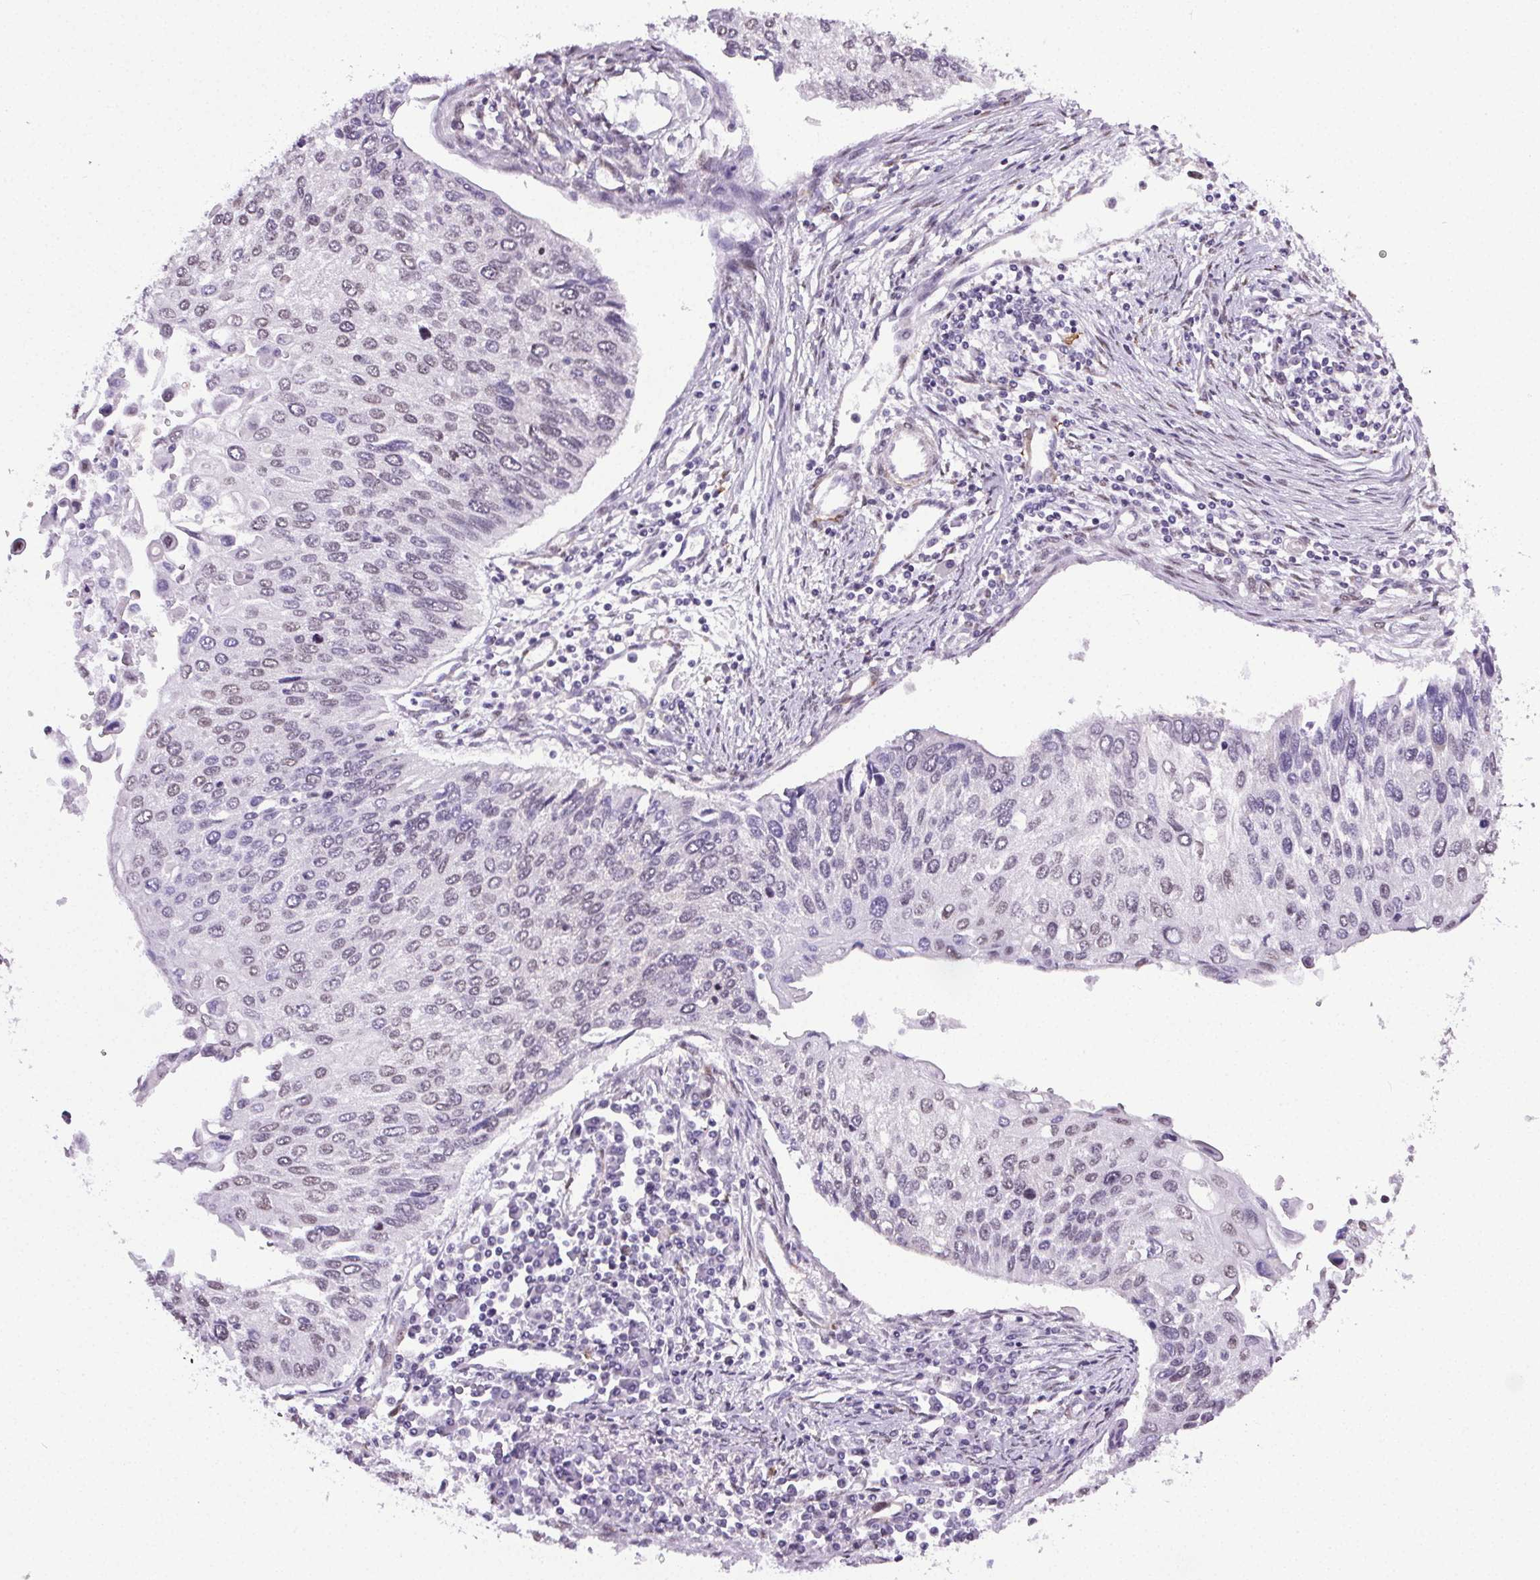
{"staining": {"intensity": "negative", "quantity": "none", "location": "none"}, "tissue": "lung cancer", "cell_type": "Tumor cells", "image_type": "cancer", "snomed": [{"axis": "morphology", "description": "Squamous cell carcinoma, NOS"}, {"axis": "morphology", "description": "Squamous cell carcinoma, metastatic, NOS"}, {"axis": "topography", "description": "Lung"}], "caption": "A high-resolution histopathology image shows immunohistochemistry staining of squamous cell carcinoma (lung), which displays no significant staining in tumor cells.", "gene": "GP6", "patient": {"sex": "male", "age": 63}}